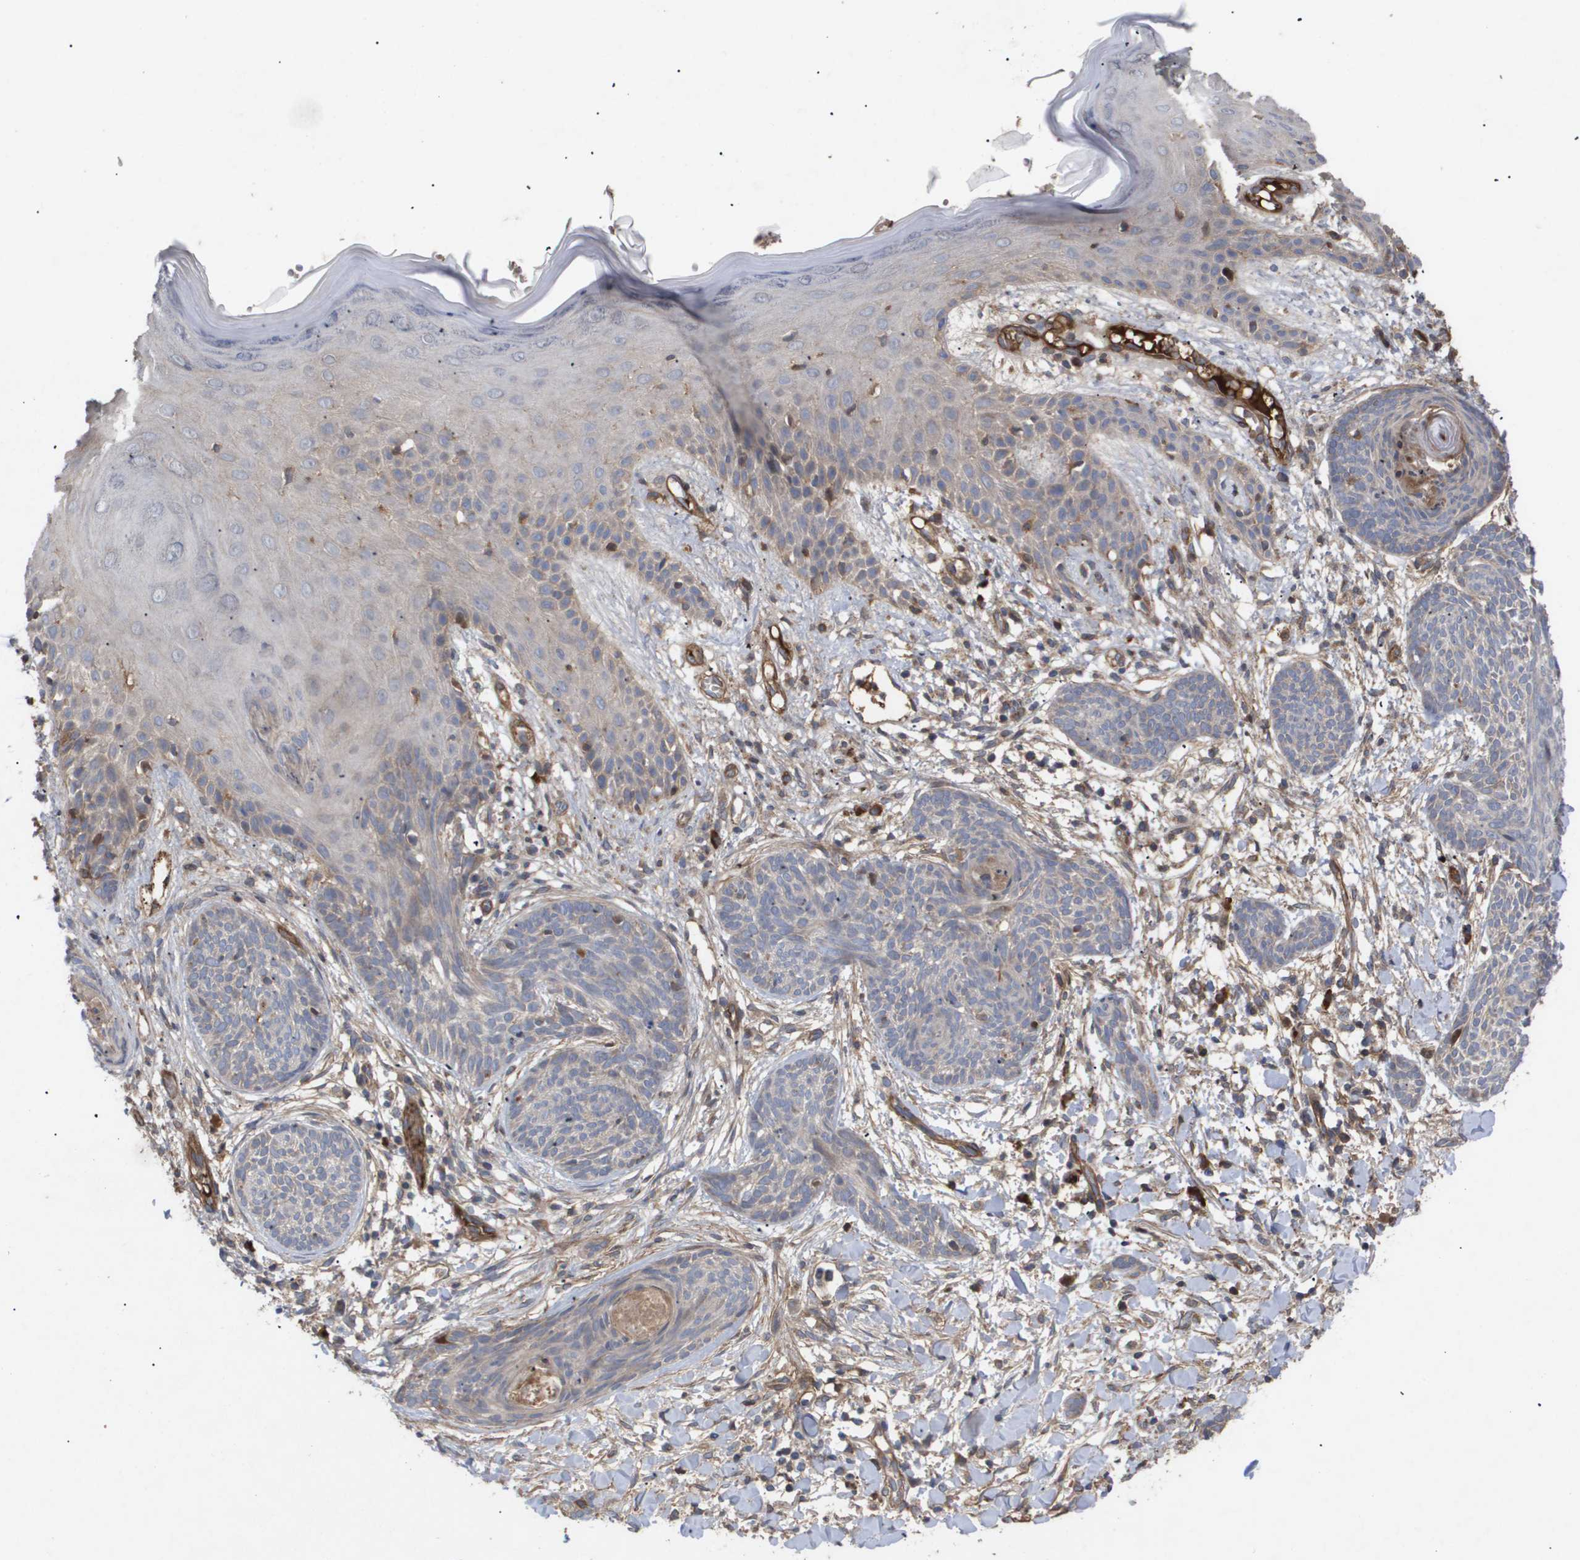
{"staining": {"intensity": "negative", "quantity": "none", "location": "none"}, "tissue": "skin cancer", "cell_type": "Tumor cells", "image_type": "cancer", "snomed": [{"axis": "morphology", "description": "Basal cell carcinoma"}, {"axis": "topography", "description": "Skin"}], "caption": "Histopathology image shows no protein staining in tumor cells of skin cancer (basal cell carcinoma) tissue. (DAB IHC visualized using brightfield microscopy, high magnification).", "gene": "TNS1", "patient": {"sex": "female", "age": 59}}